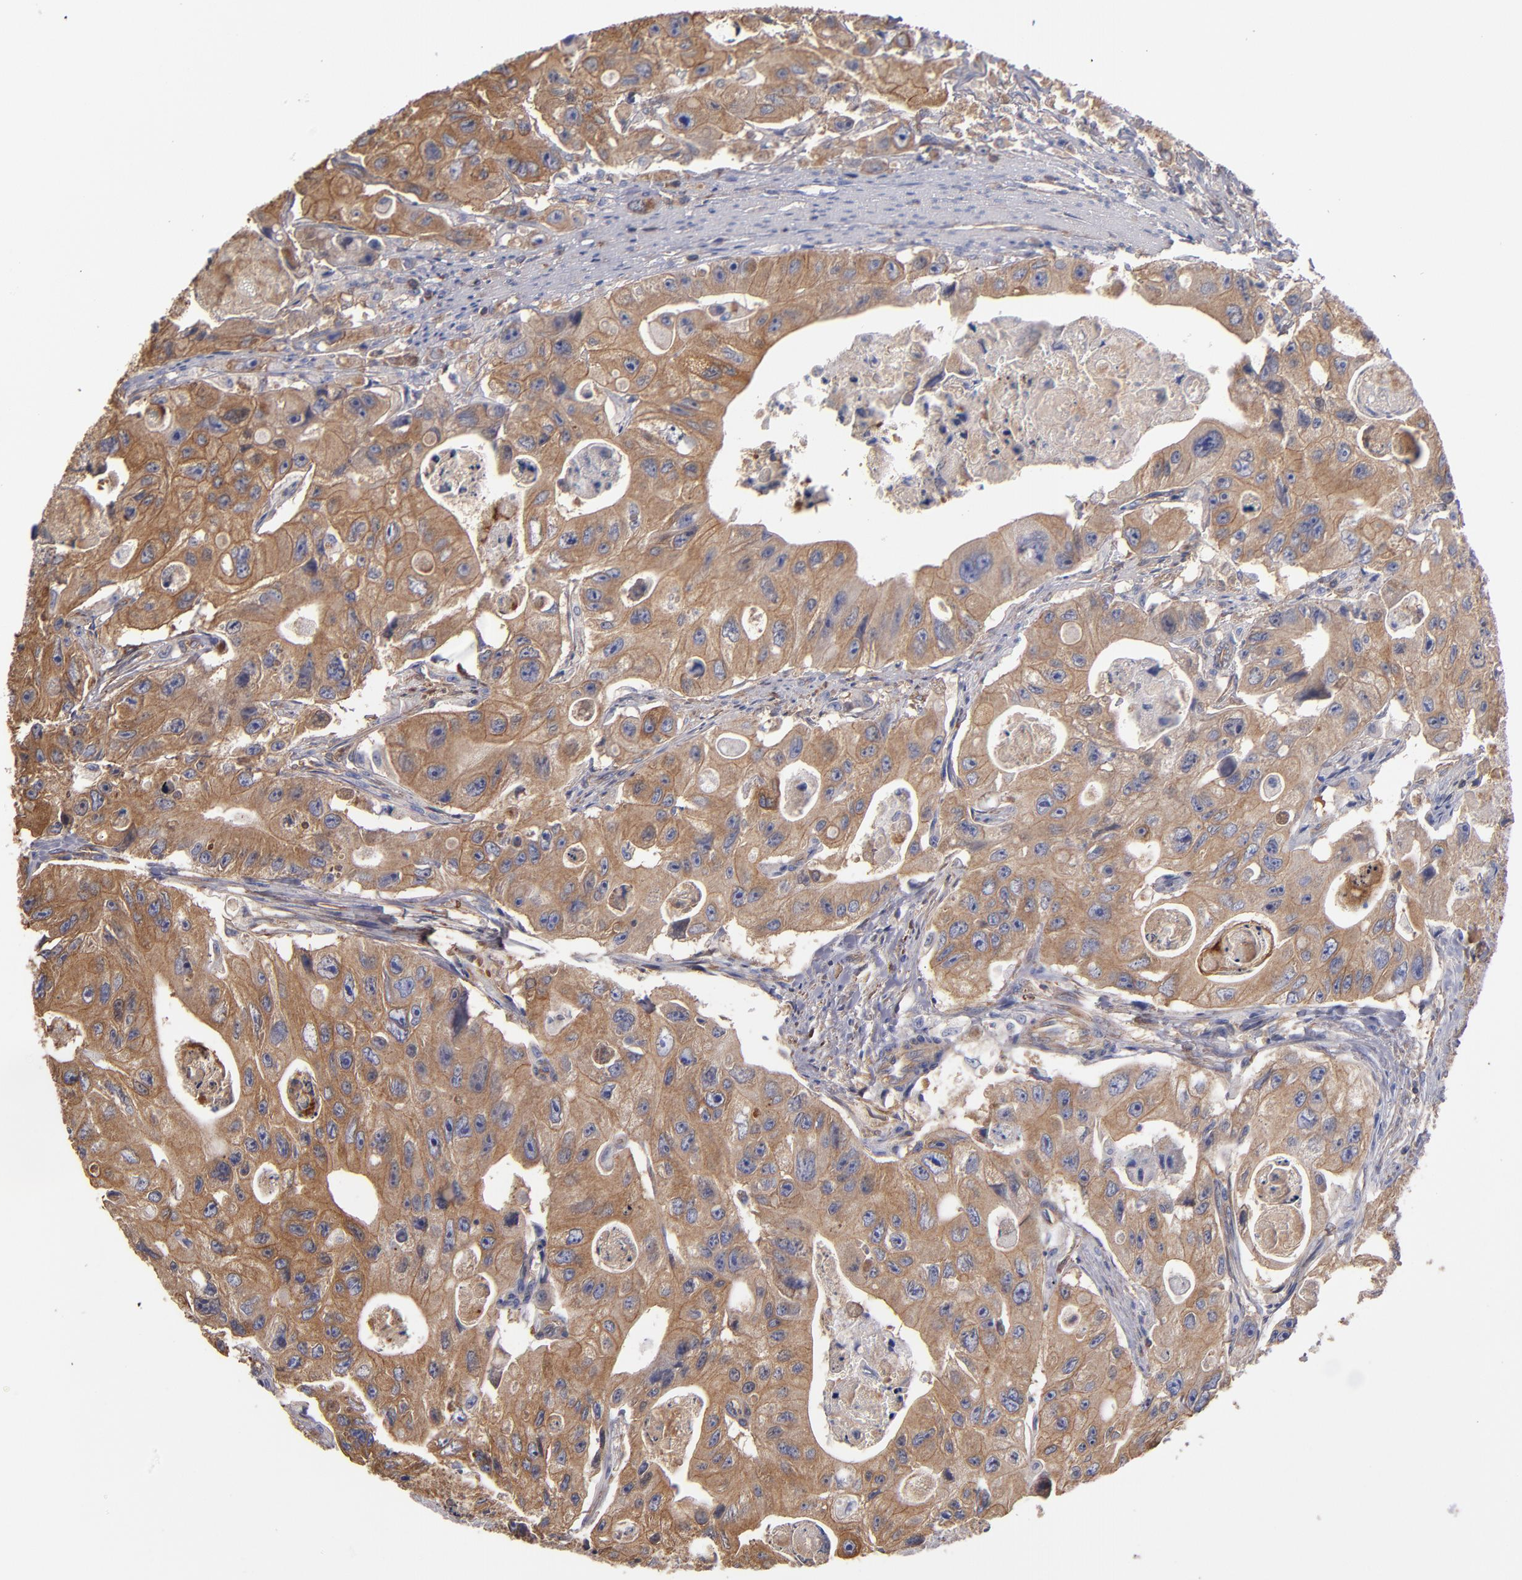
{"staining": {"intensity": "moderate", "quantity": ">75%", "location": "cytoplasmic/membranous"}, "tissue": "colorectal cancer", "cell_type": "Tumor cells", "image_type": "cancer", "snomed": [{"axis": "morphology", "description": "Adenocarcinoma, NOS"}, {"axis": "topography", "description": "Colon"}], "caption": "Brown immunohistochemical staining in colorectal adenocarcinoma shows moderate cytoplasmic/membranous expression in about >75% of tumor cells.", "gene": "ESYT2", "patient": {"sex": "female", "age": 46}}